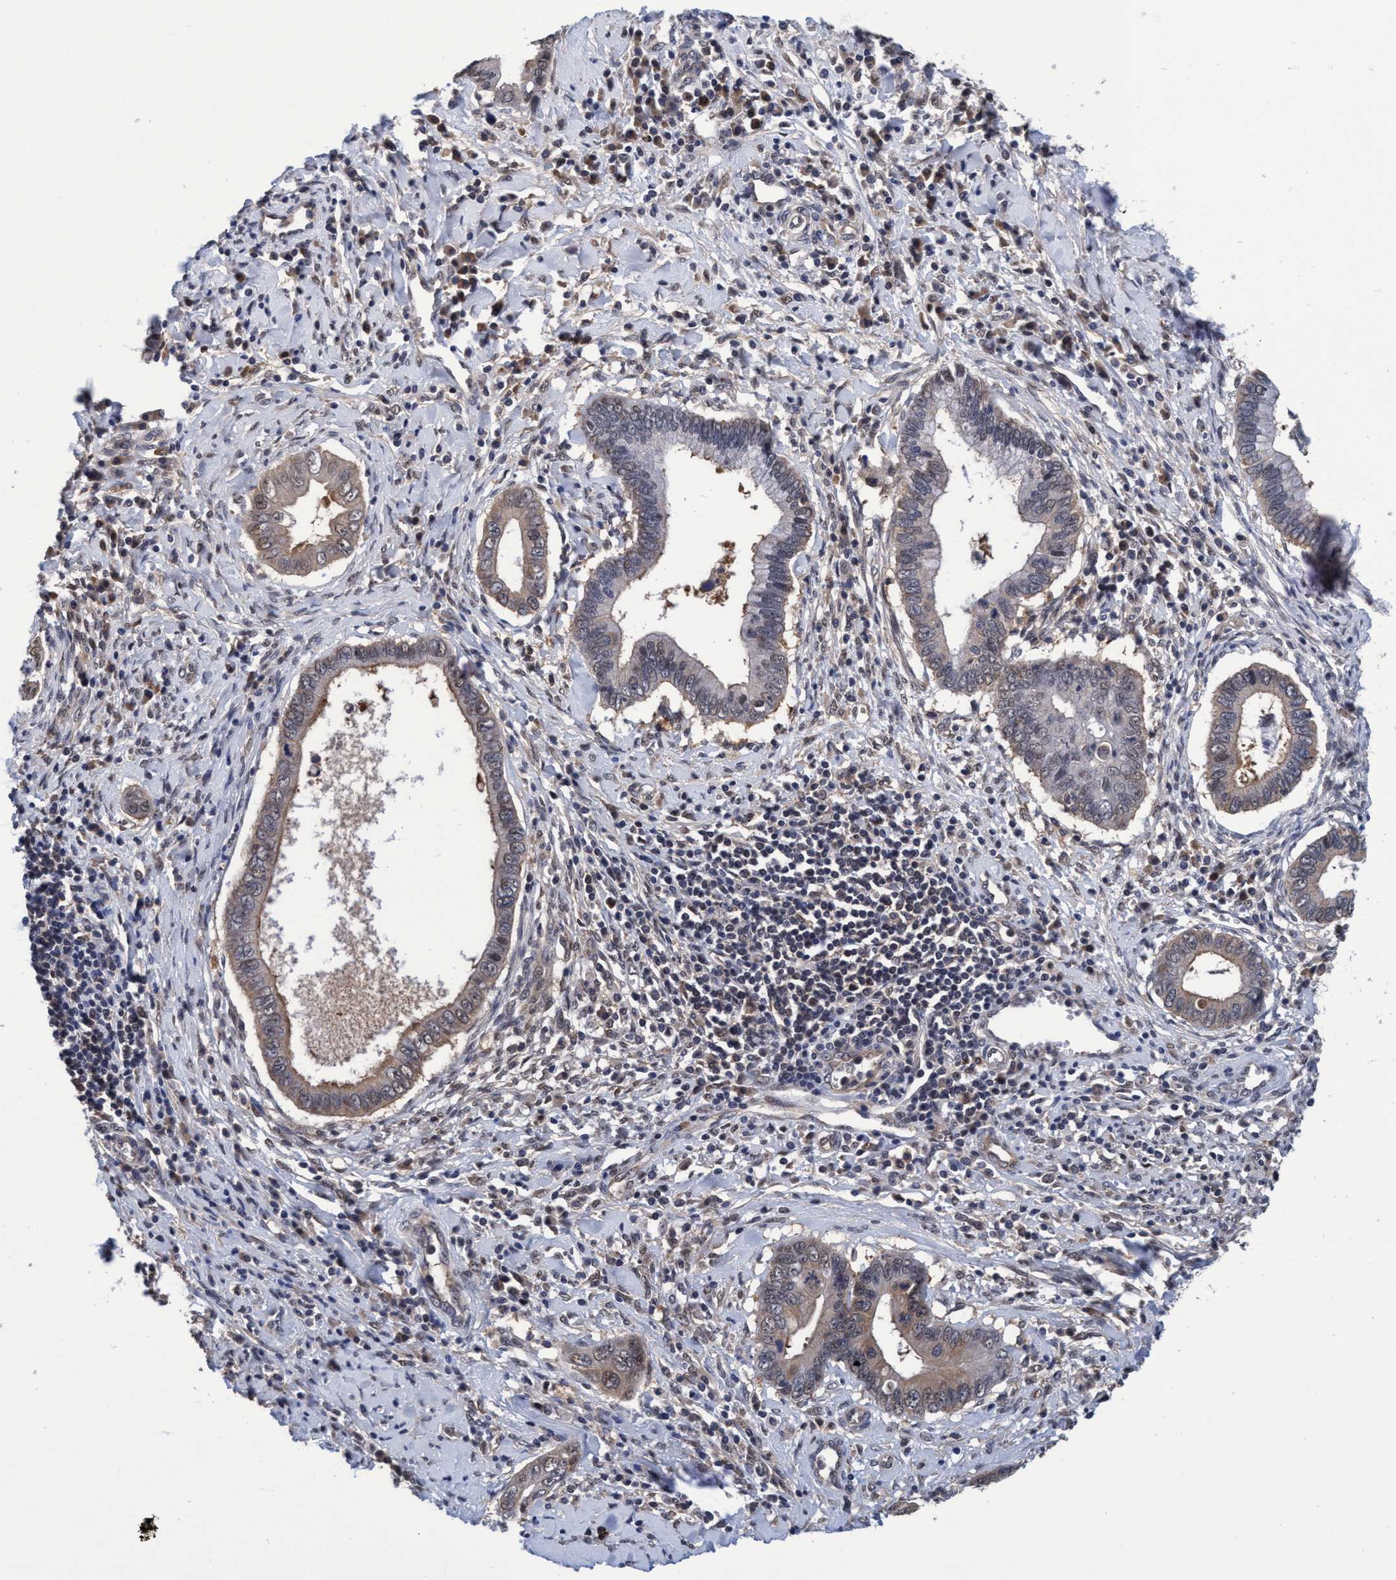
{"staining": {"intensity": "weak", "quantity": ">75%", "location": "cytoplasmic/membranous"}, "tissue": "cervical cancer", "cell_type": "Tumor cells", "image_type": "cancer", "snomed": [{"axis": "morphology", "description": "Adenocarcinoma, NOS"}, {"axis": "topography", "description": "Cervix"}], "caption": "Immunohistochemistry photomicrograph of human adenocarcinoma (cervical) stained for a protein (brown), which exhibits low levels of weak cytoplasmic/membranous expression in approximately >75% of tumor cells.", "gene": "PSMD12", "patient": {"sex": "female", "age": 44}}